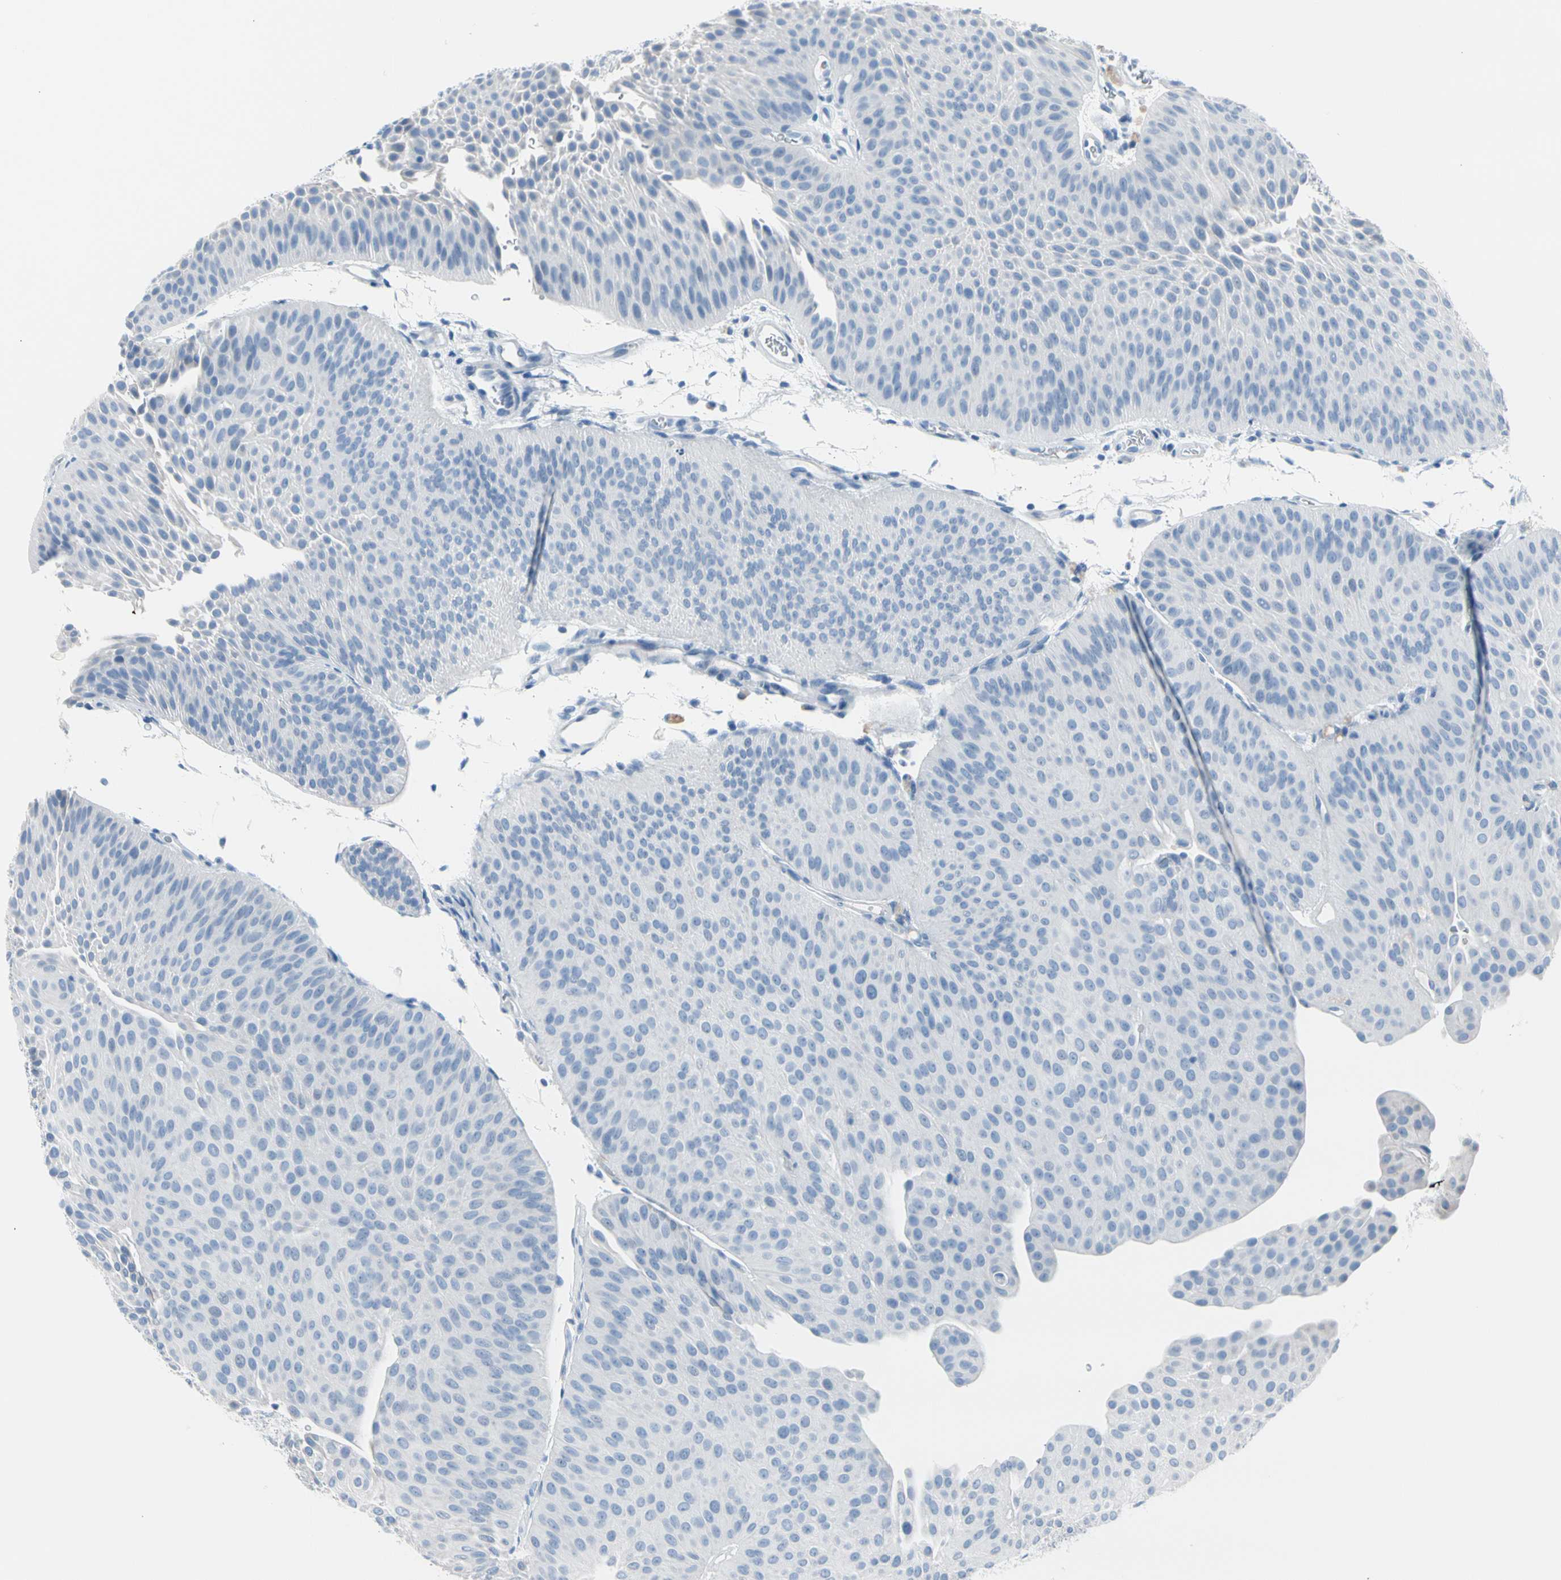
{"staining": {"intensity": "negative", "quantity": "none", "location": "none"}, "tissue": "urothelial cancer", "cell_type": "Tumor cells", "image_type": "cancer", "snomed": [{"axis": "morphology", "description": "Urothelial carcinoma, Low grade"}, {"axis": "topography", "description": "Urinary bladder"}], "caption": "Immunohistochemical staining of human urothelial carcinoma (low-grade) exhibits no significant staining in tumor cells. The staining was performed using DAB (3,3'-diaminobenzidine) to visualize the protein expression in brown, while the nuclei were stained in blue with hematoxylin (Magnification: 20x).", "gene": "TPO", "patient": {"sex": "female", "age": 60}}